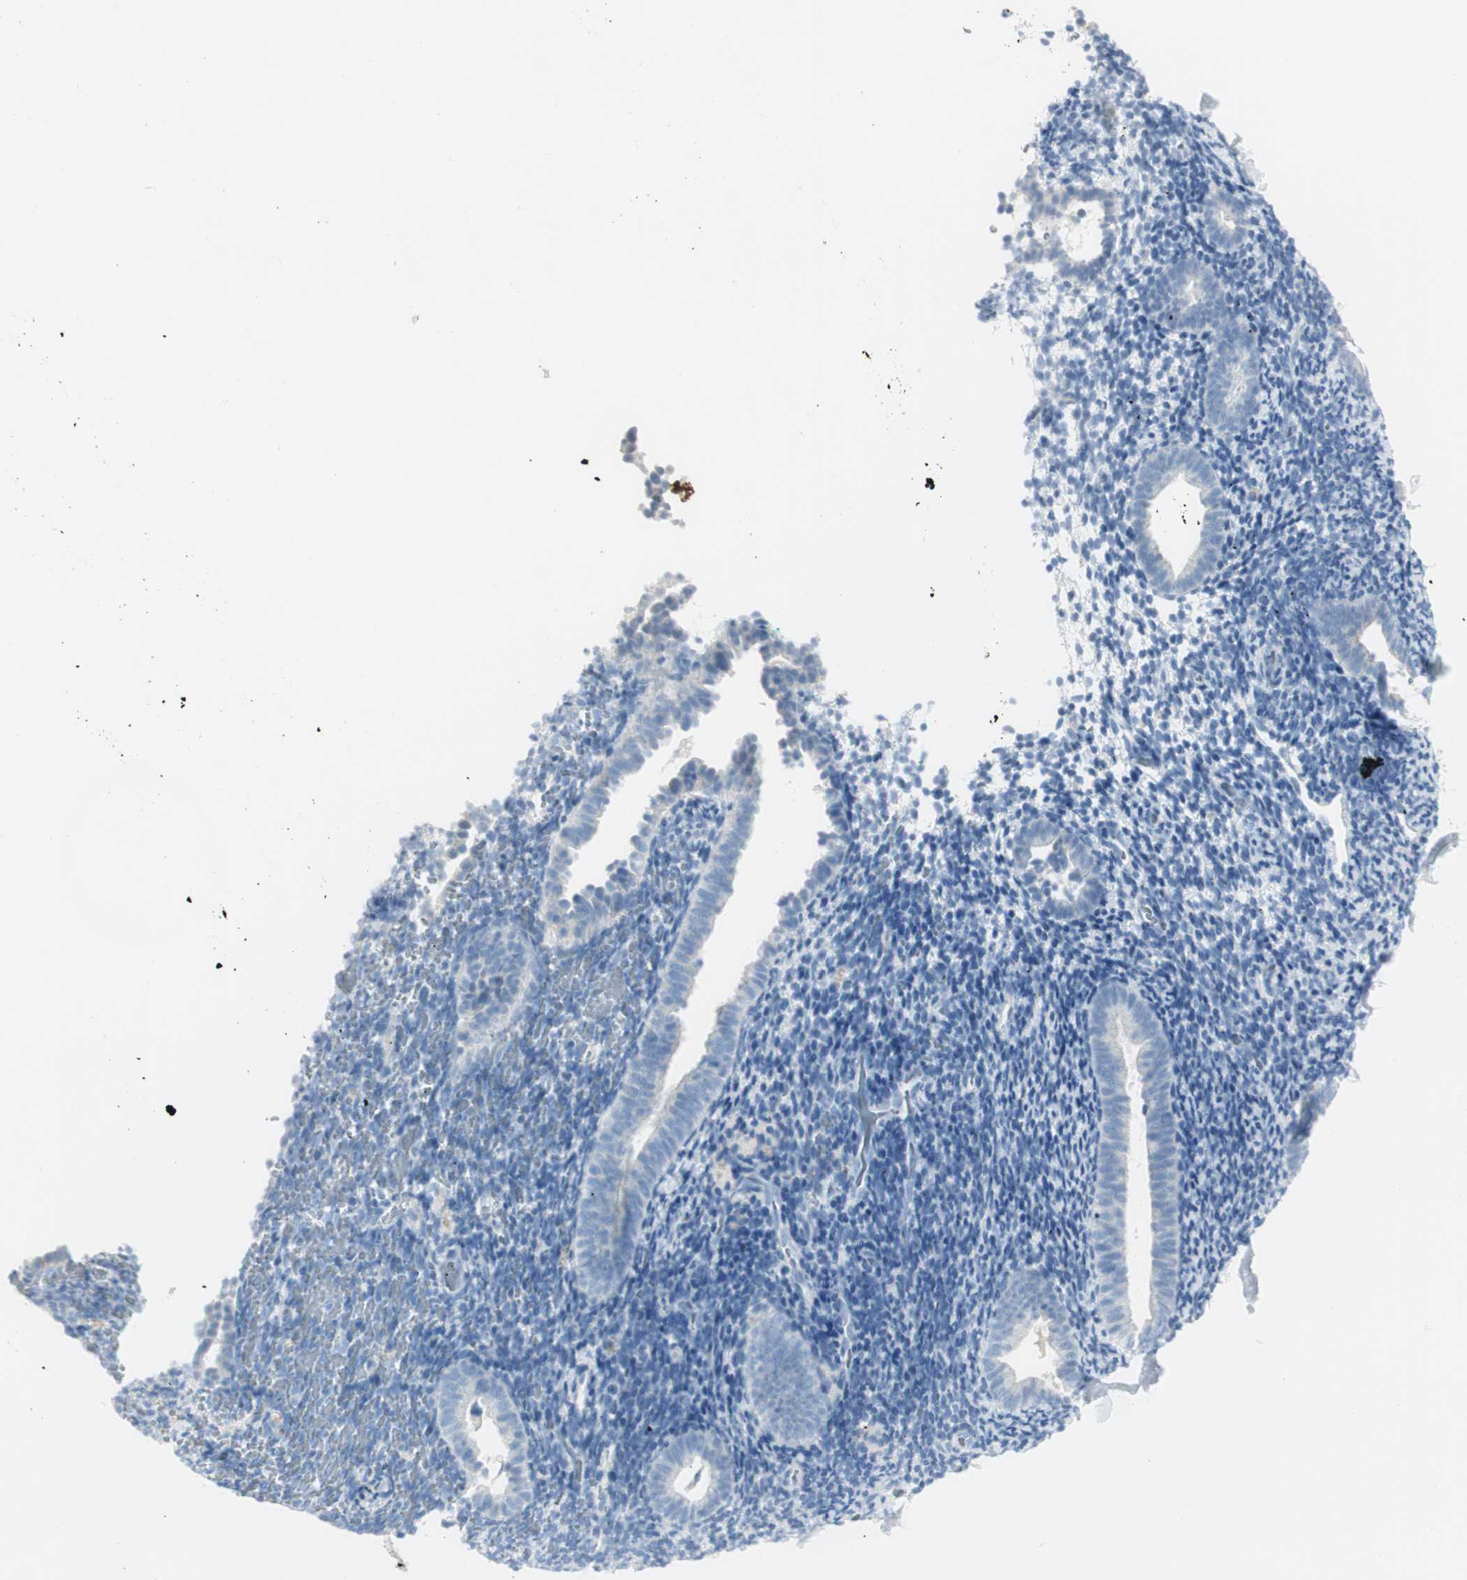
{"staining": {"intensity": "negative", "quantity": "none", "location": "none"}, "tissue": "endometrium", "cell_type": "Glandular cells", "image_type": "normal", "snomed": [{"axis": "morphology", "description": "Normal tissue, NOS"}, {"axis": "topography", "description": "Endometrium"}], "caption": "This is a micrograph of immunohistochemistry (IHC) staining of unremarkable endometrium, which shows no expression in glandular cells. The staining was performed using DAB (3,3'-diaminobenzidine) to visualize the protein expression in brown, while the nuclei were stained in blue with hematoxylin (Magnification: 20x).", "gene": "CDHR5", "patient": {"sex": "female", "age": 51}}